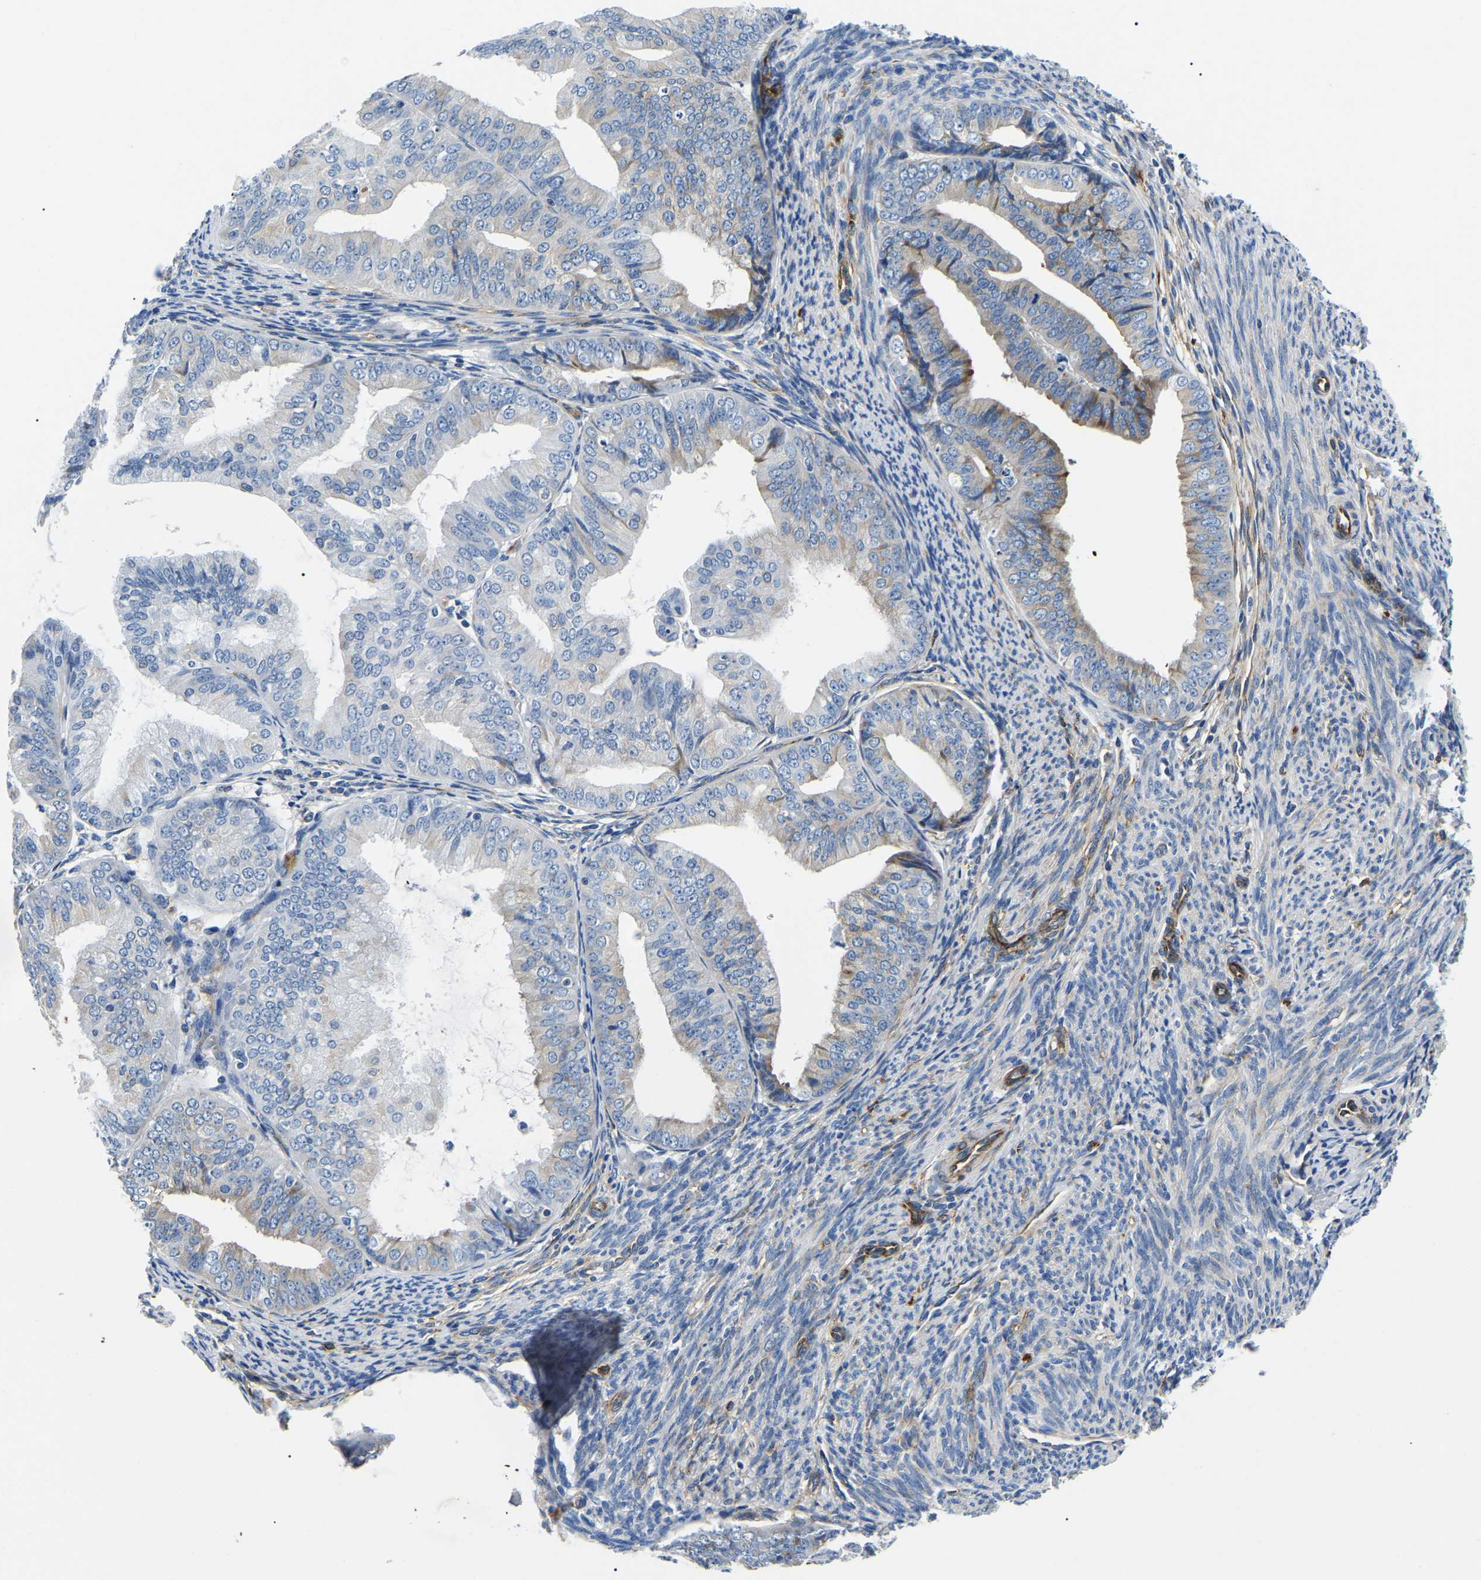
{"staining": {"intensity": "weak", "quantity": "<25%", "location": "cytoplasmic/membranous"}, "tissue": "endometrial cancer", "cell_type": "Tumor cells", "image_type": "cancer", "snomed": [{"axis": "morphology", "description": "Adenocarcinoma, NOS"}, {"axis": "topography", "description": "Endometrium"}], "caption": "DAB (3,3'-diaminobenzidine) immunohistochemical staining of endometrial adenocarcinoma shows no significant positivity in tumor cells.", "gene": "DUSP8", "patient": {"sex": "female", "age": 63}}